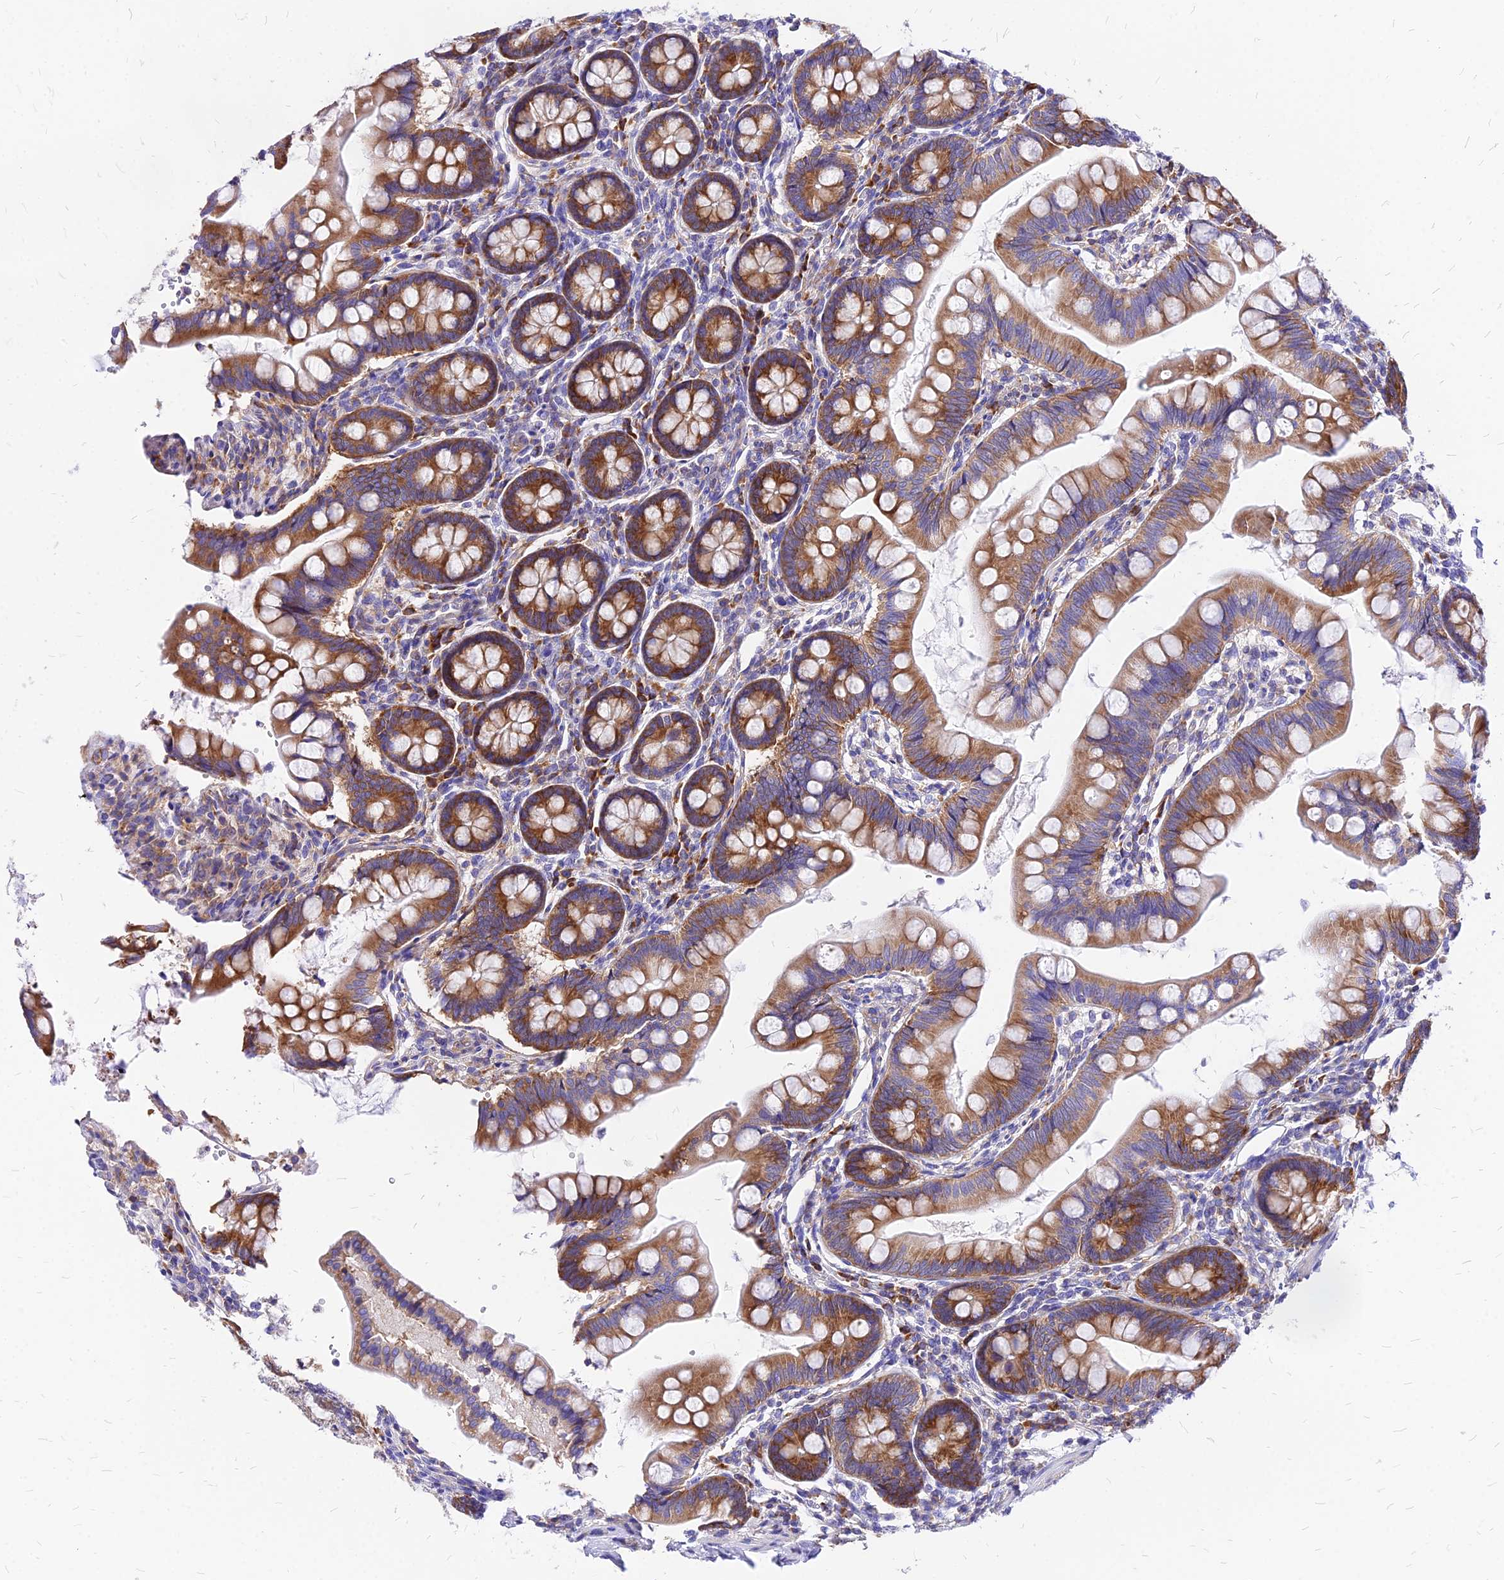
{"staining": {"intensity": "moderate", "quantity": ">75%", "location": "cytoplasmic/membranous"}, "tissue": "small intestine", "cell_type": "Glandular cells", "image_type": "normal", "snomed": [{"axis": "morphology", "description": "Normal tissue, NOS"}, {"axis": "topography", "description": "Small intestine"}], "caption": "Protein positivity by immunohistochemistry (IHC) displays moderate cytoplasmic/membranous positivity in about >75% of glandular cells in normal small intestine. (DAB (3,3'-diaminobenzidine) IHC, brown staining for protein, blue staining for nuclei).", "gene": "RPL19", "patient": {"sex": "male", "age": 7}}